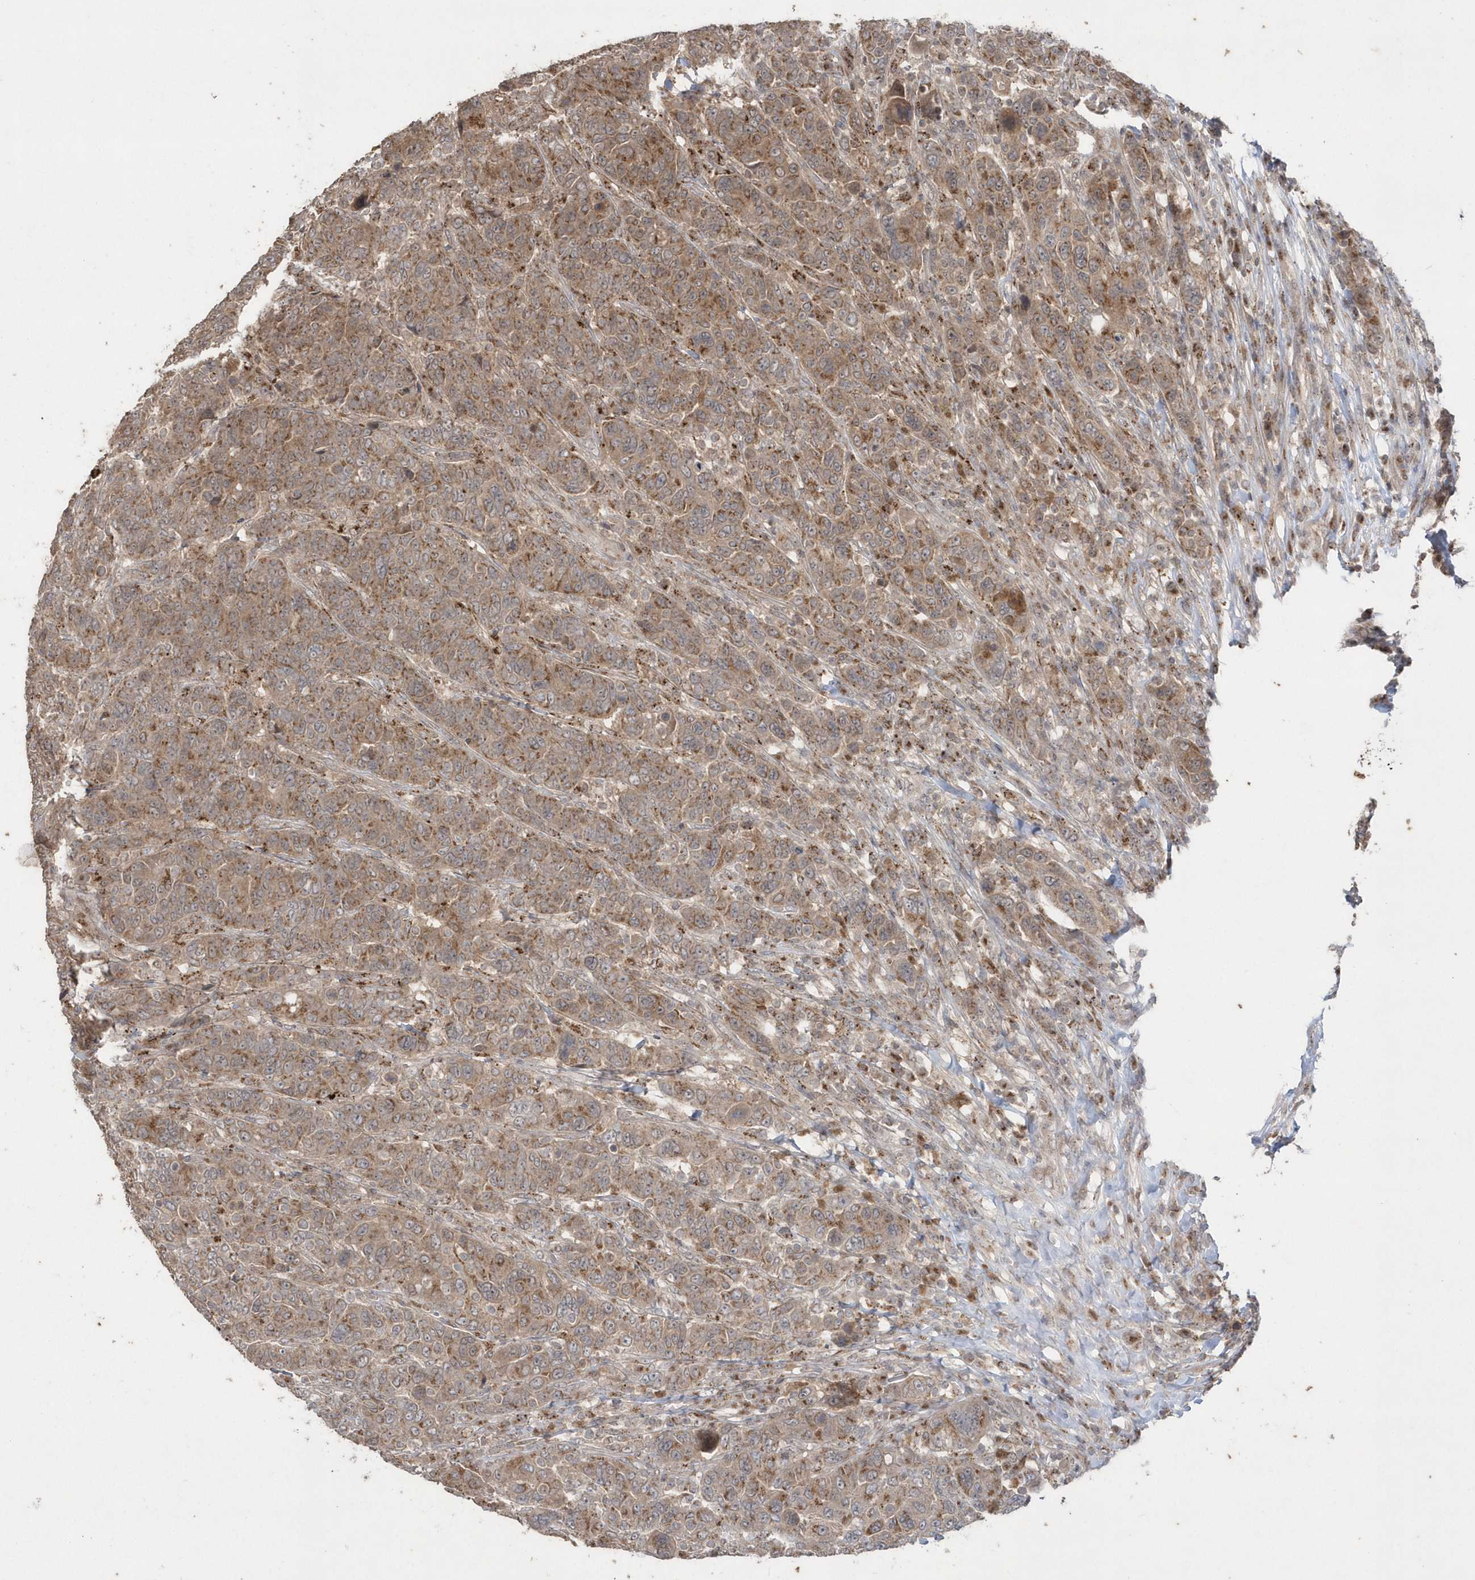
{"staining": {"intensity": "moderate", "quantity": ">75%", "location": "cytoplasmic/membranous"}, "tissue": "breast cancer", "cell_type": "Tumor cells", "image_type": "cancer", "snomed": [{"axis": "morphology", "description": "Duct carcinoma"}, {"axis": "topography", "description": "Breast"}], "caption": "This histopathology image shows immunohistochemistry (IHC) staining of breast cancer, with medium moderate cytoplasmic/membranous staining in approximately >75% of tumor cells.", "gene": "GEMIN6", "patient": {"sex": "female", "age": 37}}